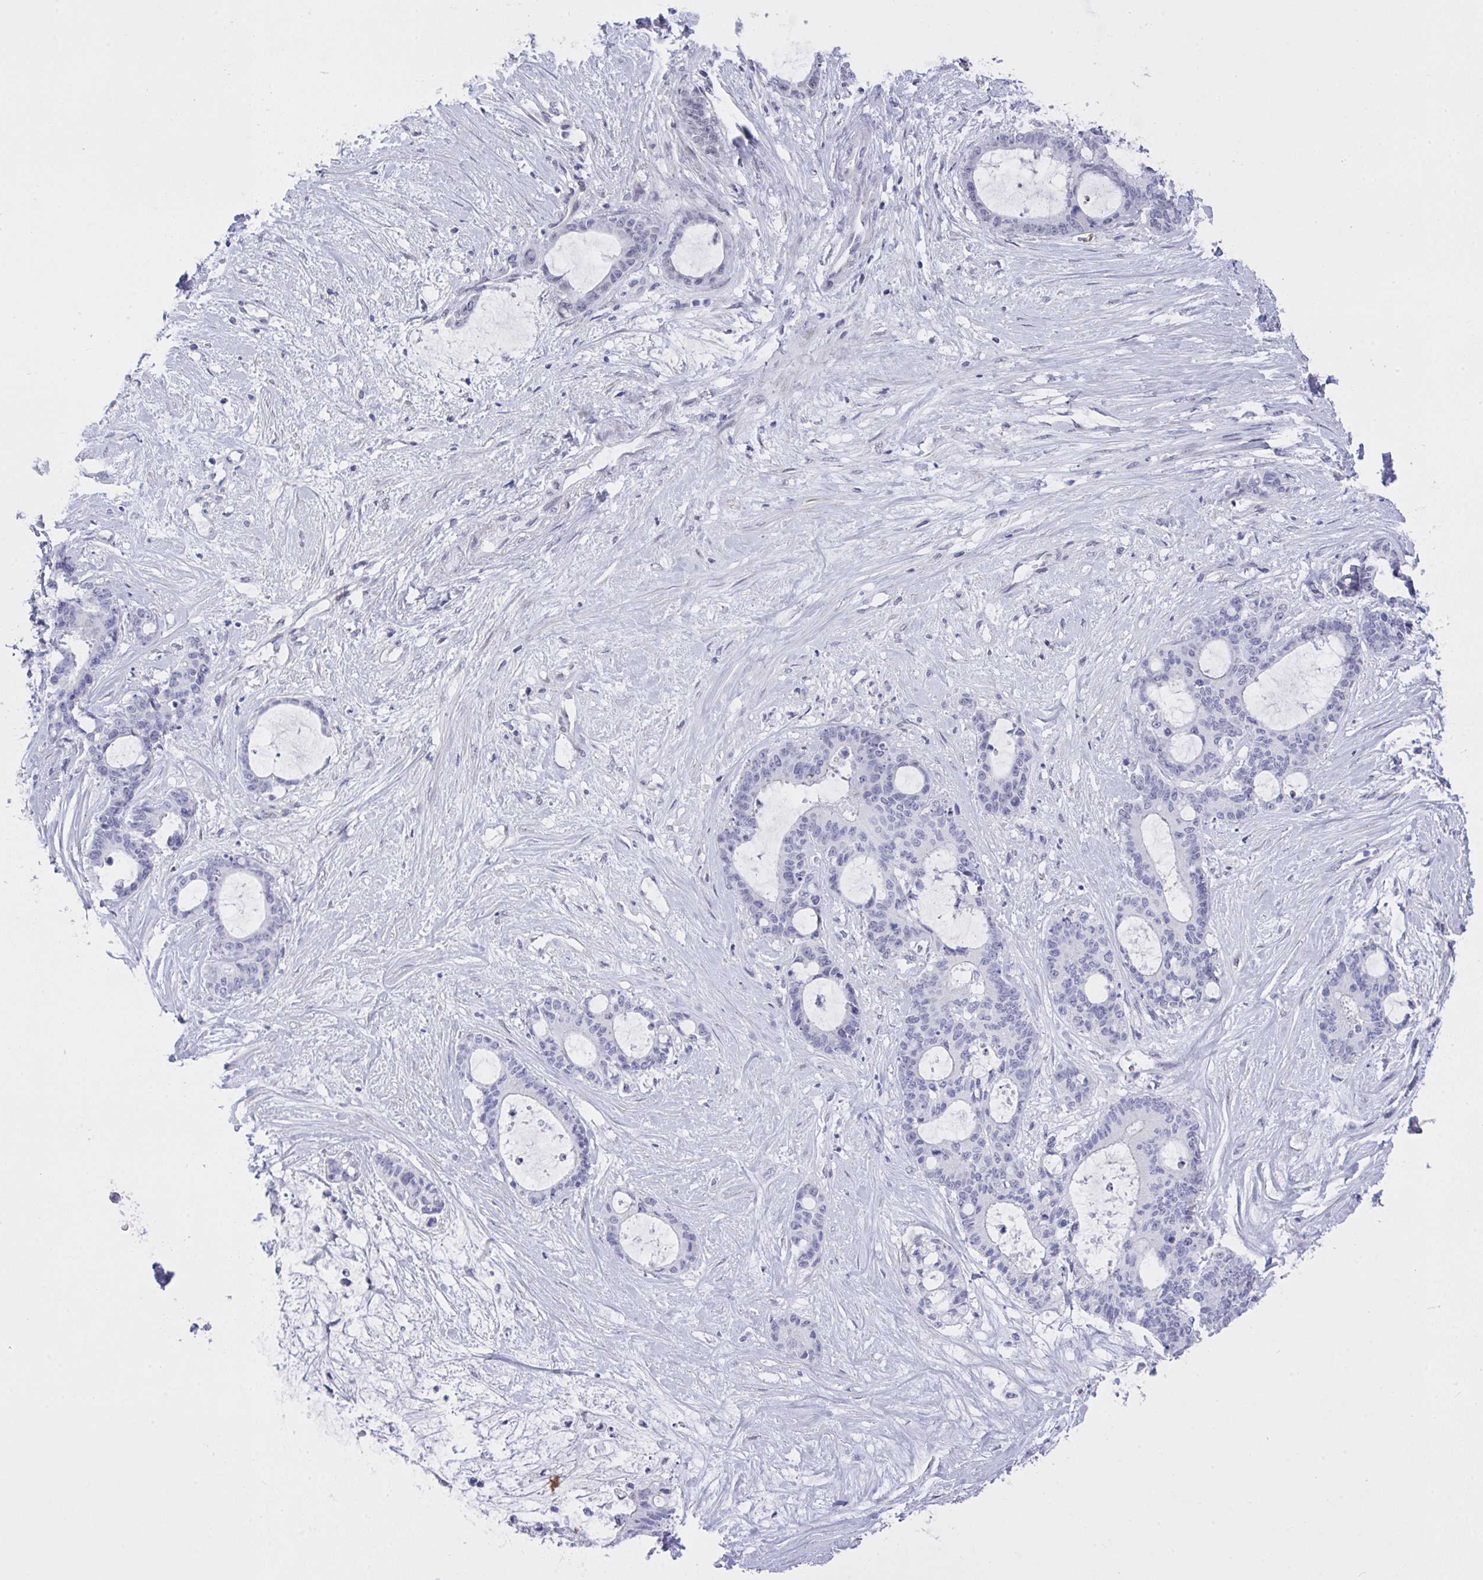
{"staining": {"intensity": "negative", "quantity": "none", "location": "none"}, "tissue": "liver cancer", "cell_type": "Tumor cells", "image_type": "cancer", "snomed": [{"axis": "morphology", "description": "Normal tissue, NOS"}, {"axis": "morphology", "description": "Cholangiocarcinoma"}, {"axis": "topography", "description": "Liver"}, {"axis": "topography", "description": "Peripheral nerve tissue"}], "caption": "Immunohistochemistry photomicrograph of neoplastic tissue: liver cholangiocarcinoma stained with DAB displays no significant protein expression in tumor cells.", "gene": "FBXL22", "patient": {"sex": "female", "age": 73}}